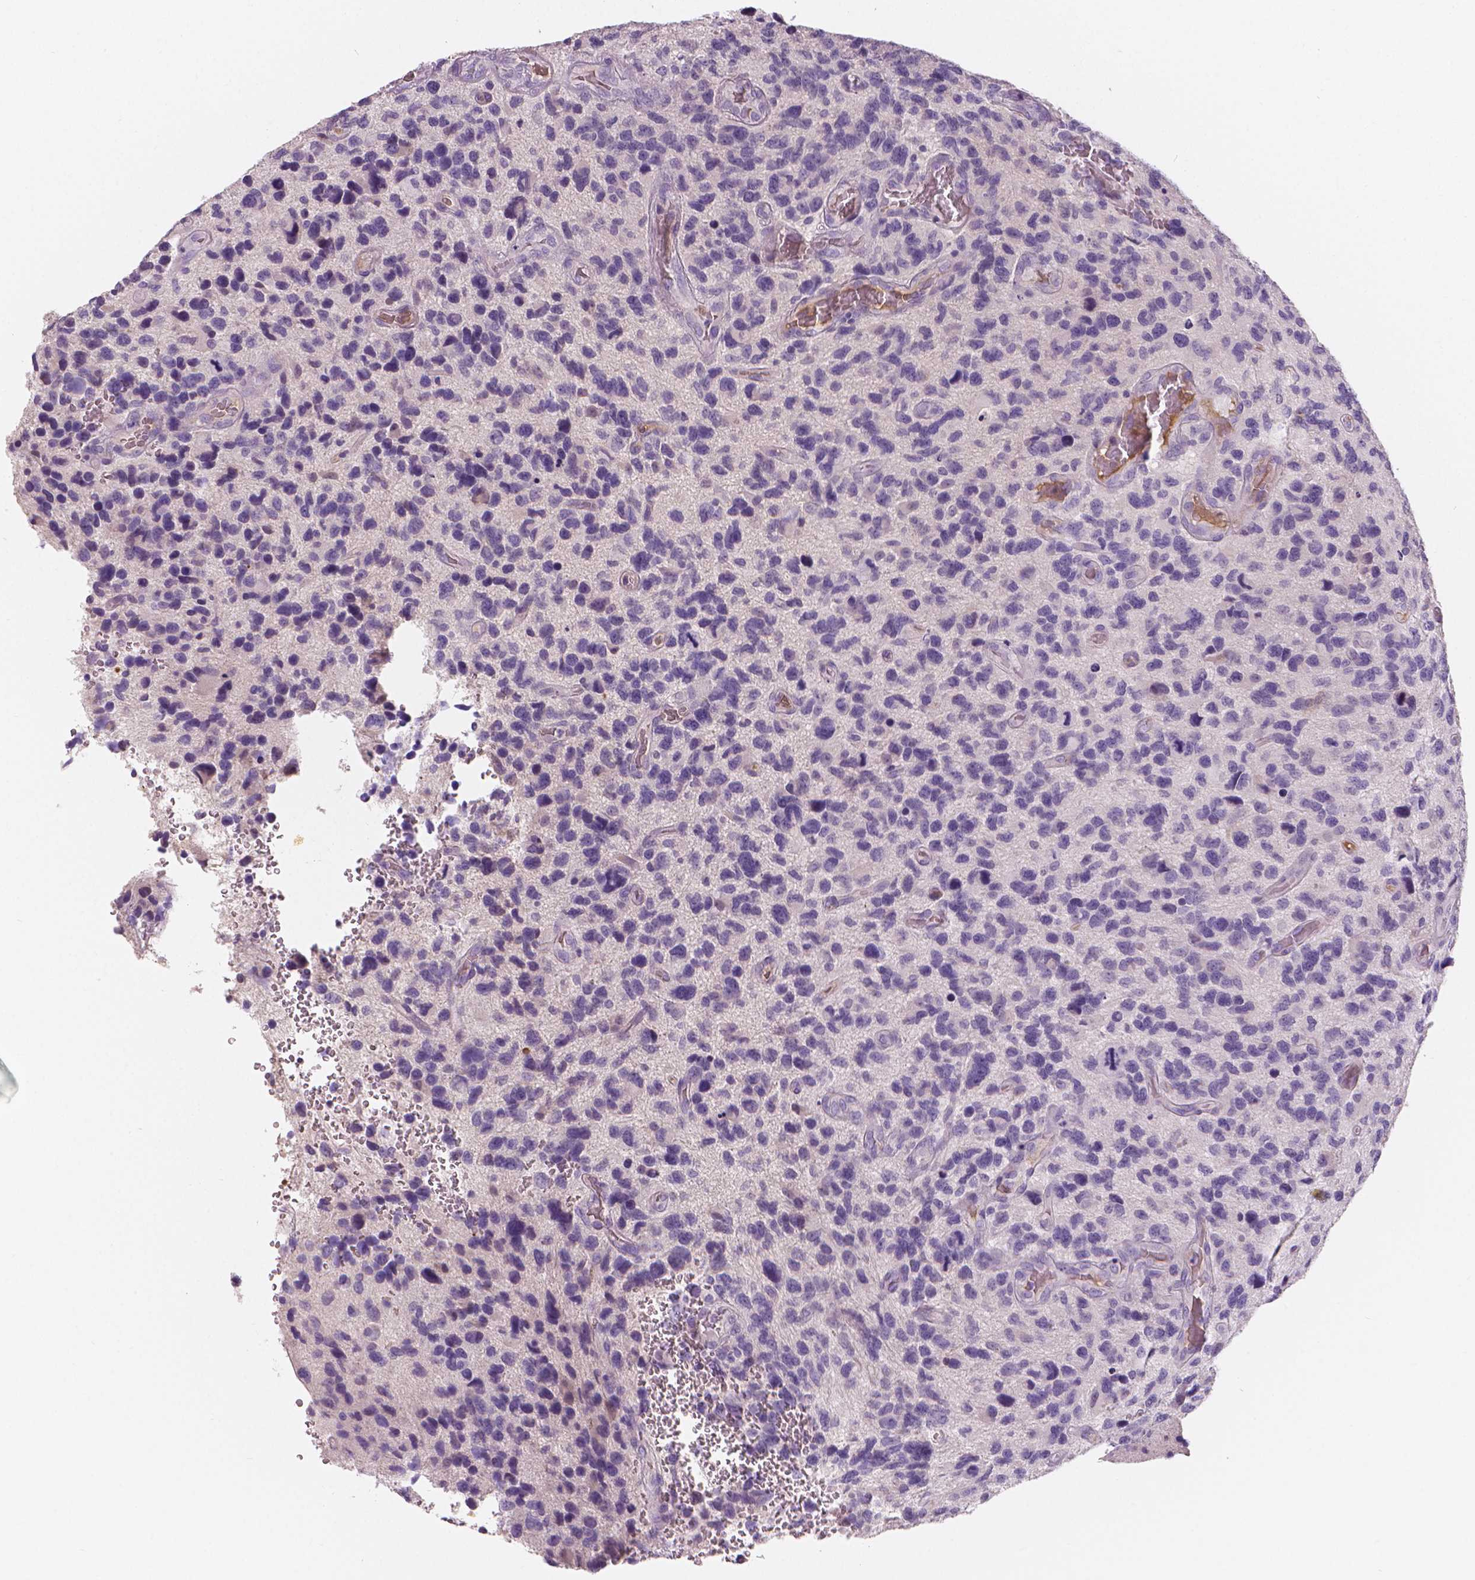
{"staining": {"intensity": "negative", "quantity": "none", "location": "none"}, "tissue": "glioma", "cell_type": "Tumor cells", "image_type": "cancer", "snomed": [{"axis": "morphology", "description": "Glioma, malignant, NOS"}, {"axis": "morphology", "description": "Glioma, malignant, High grade"}, {"axis": "topography", "description": "Brain"}], "caption": "Tumor cells are negative for protein expression in human glioma. (Brightfield microscopy of DAB immunohistochemistry (IHC) at high magnification).", "gene": "APOA4", "patient": {"sex": "female", "age": 71}}